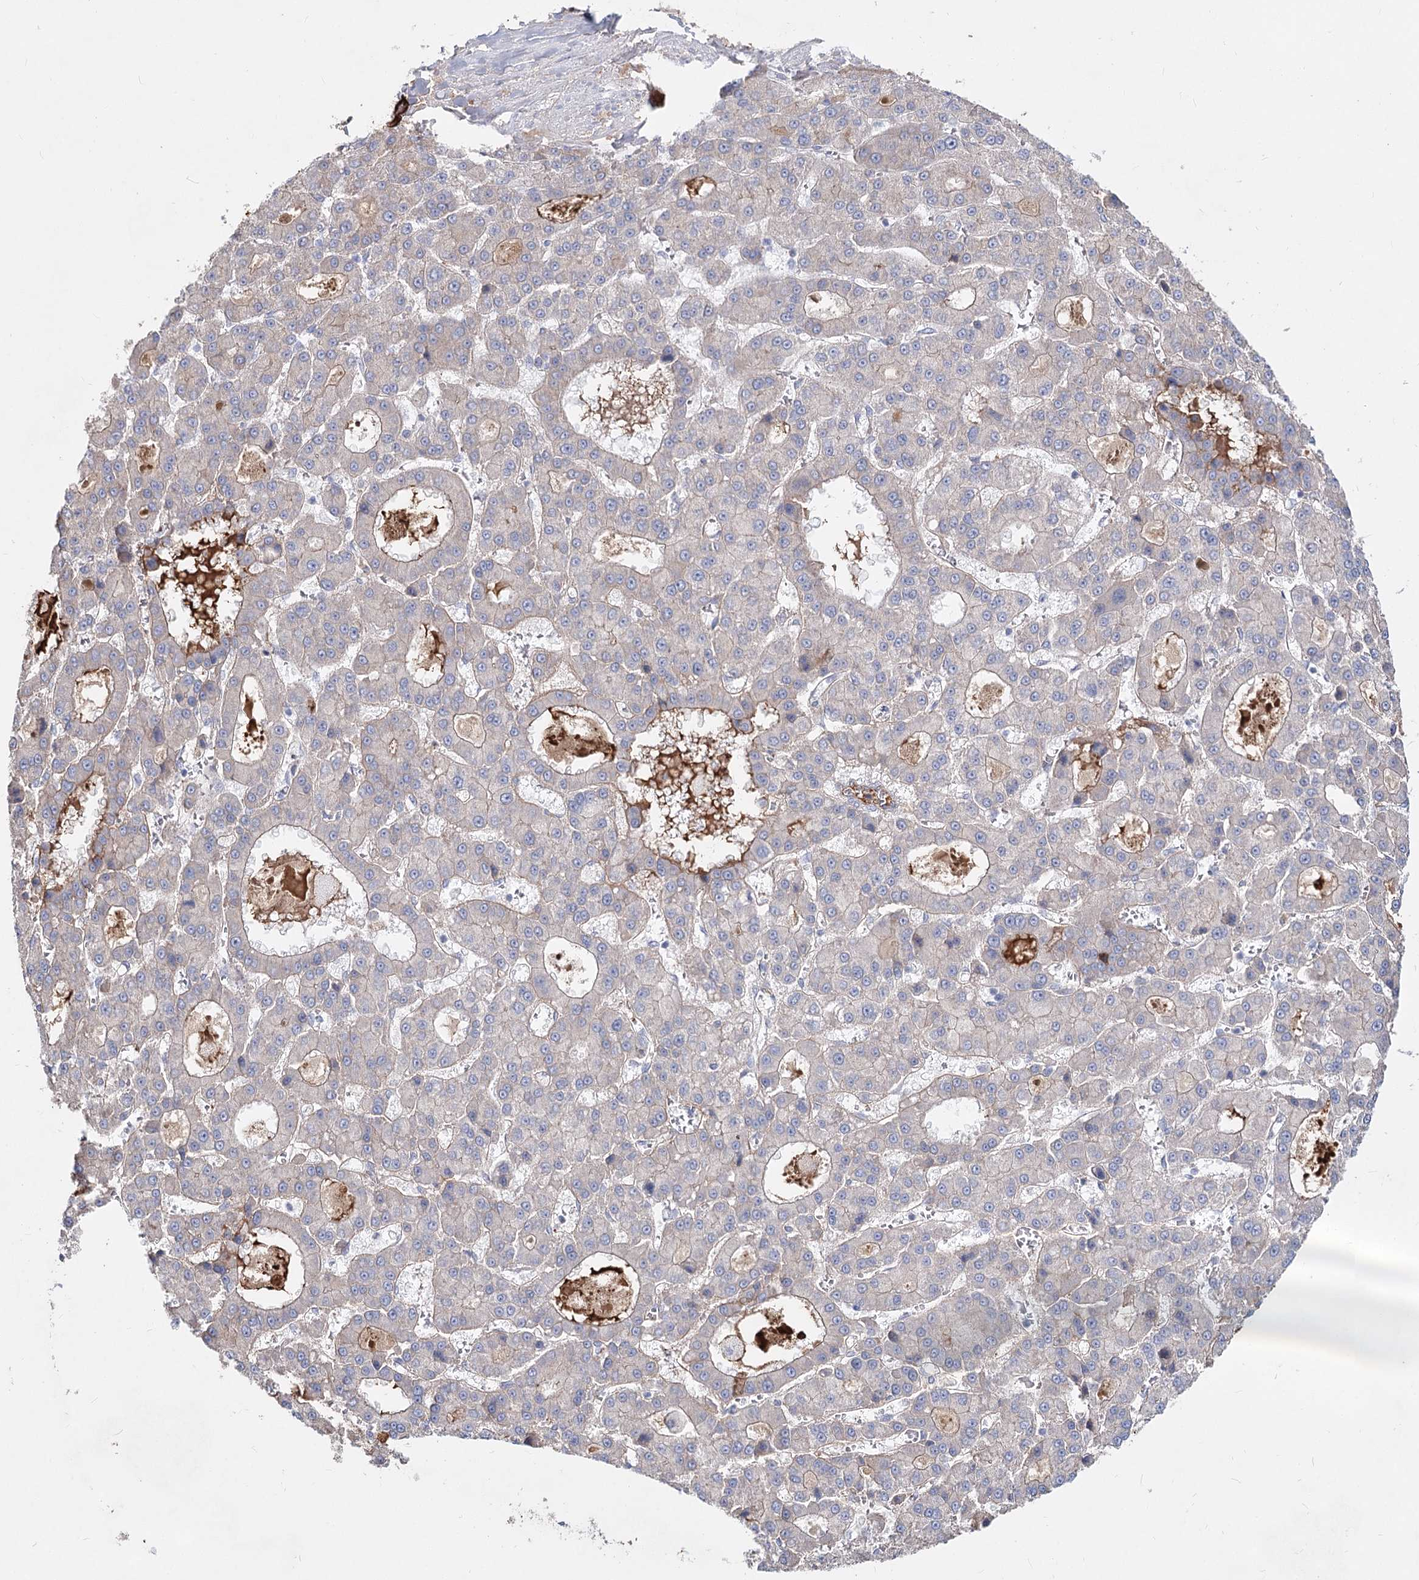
{"staining": {"intensity": "weak", "quantity": "<25%", "location": "cytoplasmic/membranous"}, "tissue": "liver cancer", "cell_type": "Tumor cells", "image_type": "cancer", "snomed": [{"axis": "morphology", "description": "Carcinoma, Hepatocellular, NOS"}, {"axis": "topography", "description": "Liver"}], "caption": "Image shows no protein positivity in tumor cells of hepatocellular carcinoma (liver) tissue. Brightfield microscopy of immunohistochemistry stained with DAB (brown) and hematoxylin (blue), captured at high magnification.", "gene": "TASOR2", "patient": {"sex": "male", "age": 70}}